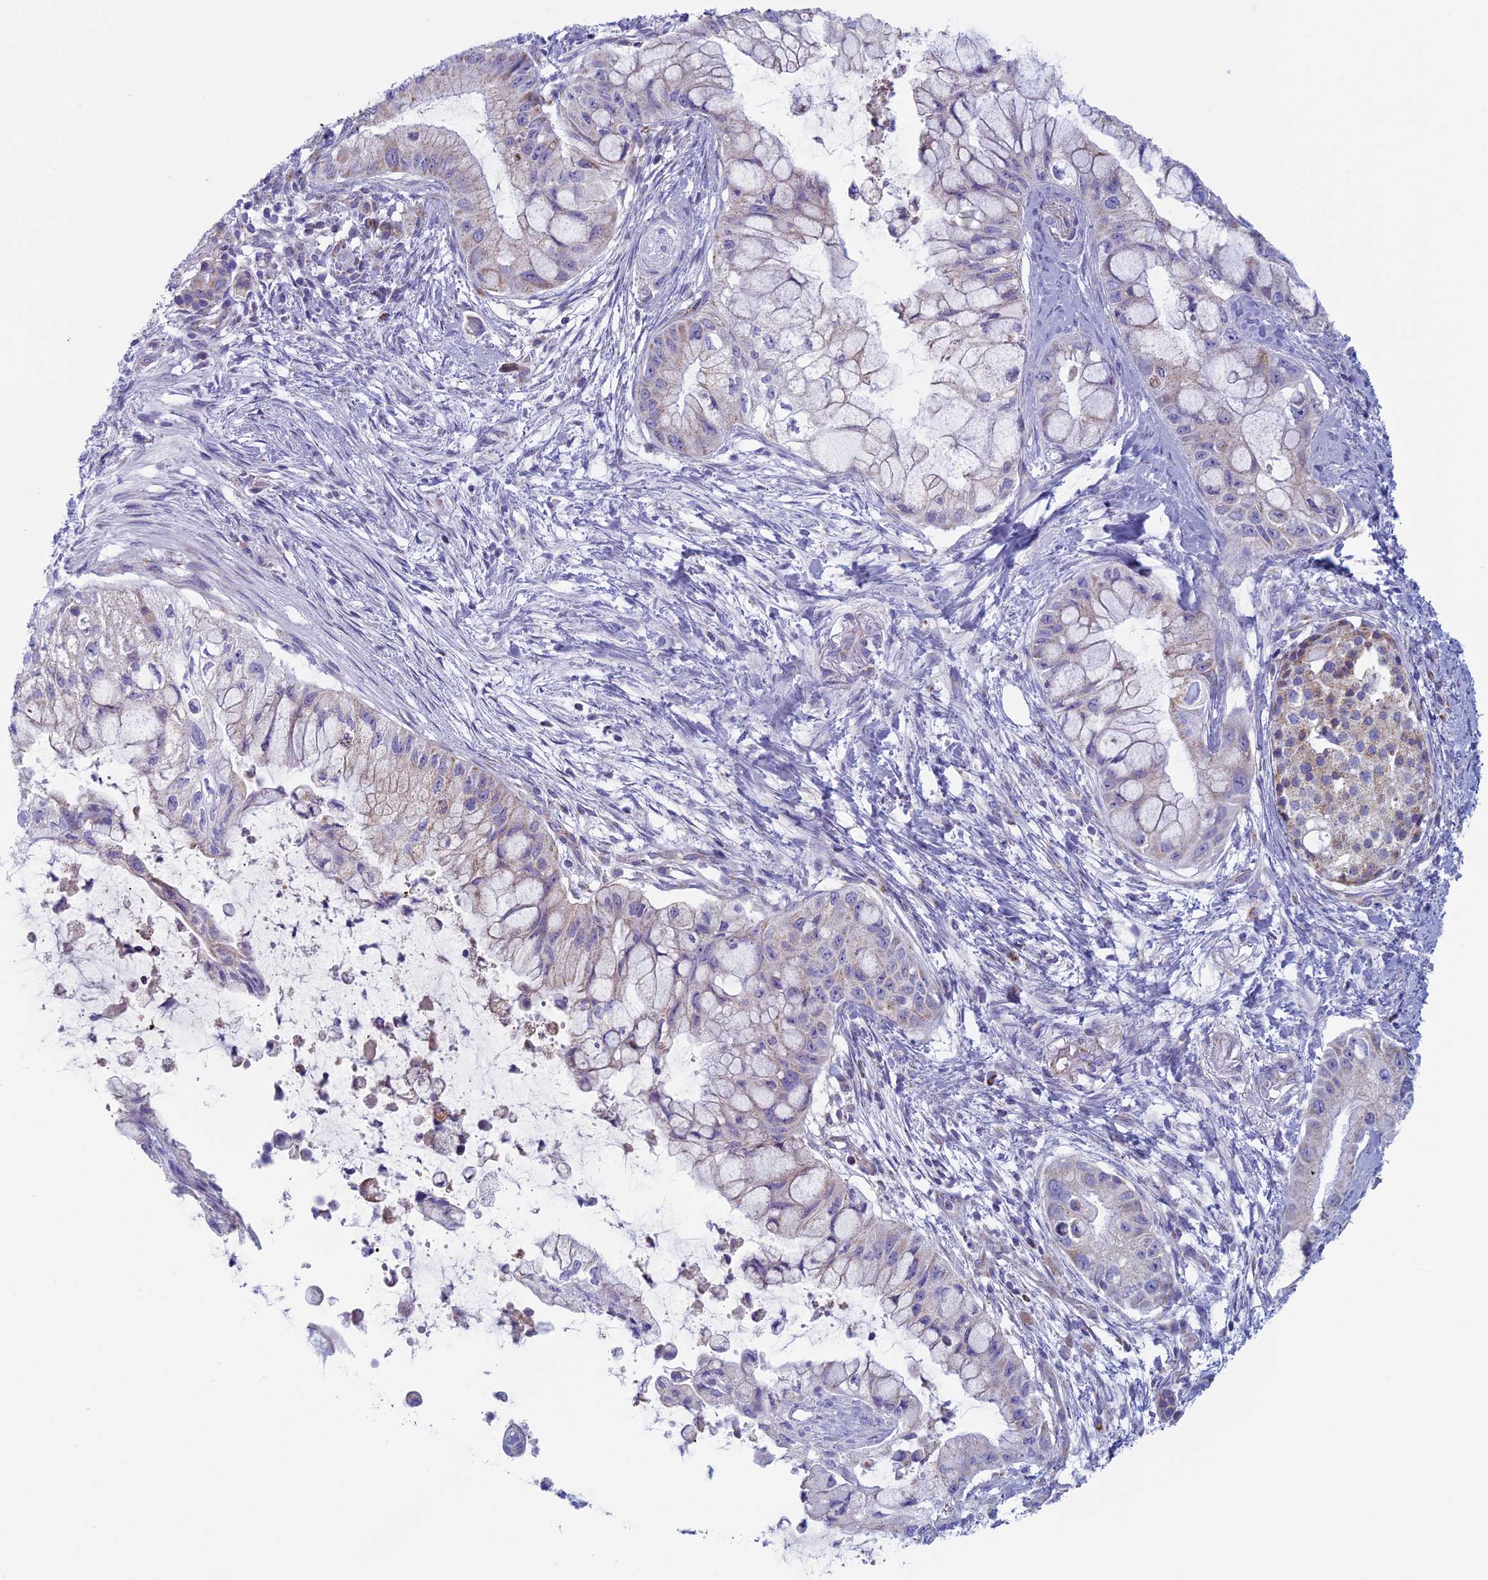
{"staining": {"intensity": "negative", "quantity": "none", "location": "none"}, "tissue": "pancreatic cancer", "cell_type": "Tumor cells", "image_type": "cancer", "snomed": [{"axis": "morphology", "description": "Adenocarcinoma, NOS"}, {"axis": "topography", "description": "Pancreas"}], "caption": "DAB (3,3'-diaminobenzidine) immunohistochemical staining of pancreatic adenocarcinoma exhibits no significant positivity in tumor cells.", "gene": "NDUFB9", "patient": {"sex": "male", "age": 48}}